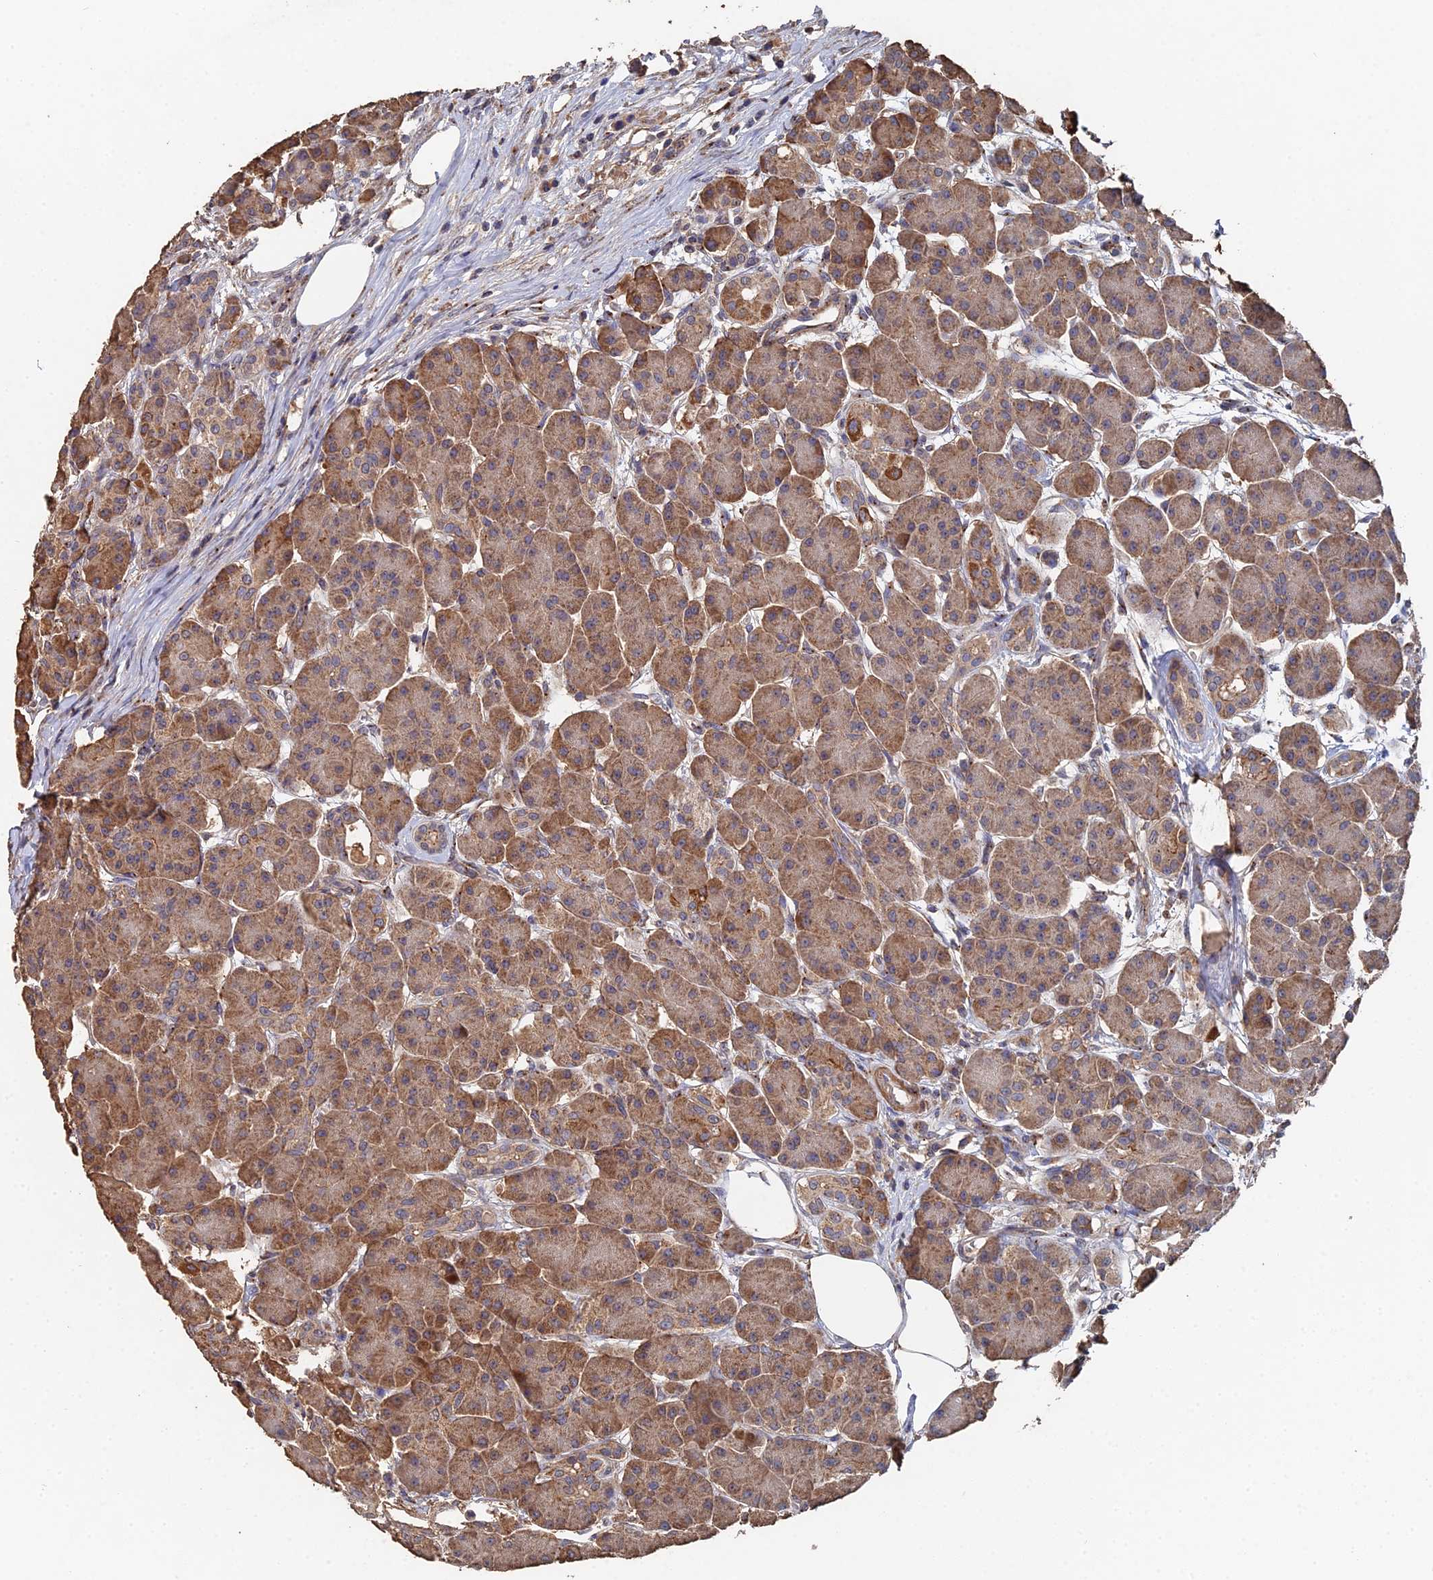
{"staining": {"intensity": "strong", "quantity": ">75%", "location": "cytoplasmic/membranous"}, "tissue": "pancreas", "cell_type": "Exocrine glandular cells", "image_type": "normal", "snomed": [{"axis": "morphology", "description": "Normal tissue, NOS"}, {"axis": "topography", "description": "Pancreas"}], "caption": "Pancreas stained for a protein displays strong cytoplasmic/membranous positivity in exocrine glandular cells.", "gene": "SPANXN4", "patient": {"sex": "male", "age": 63}}